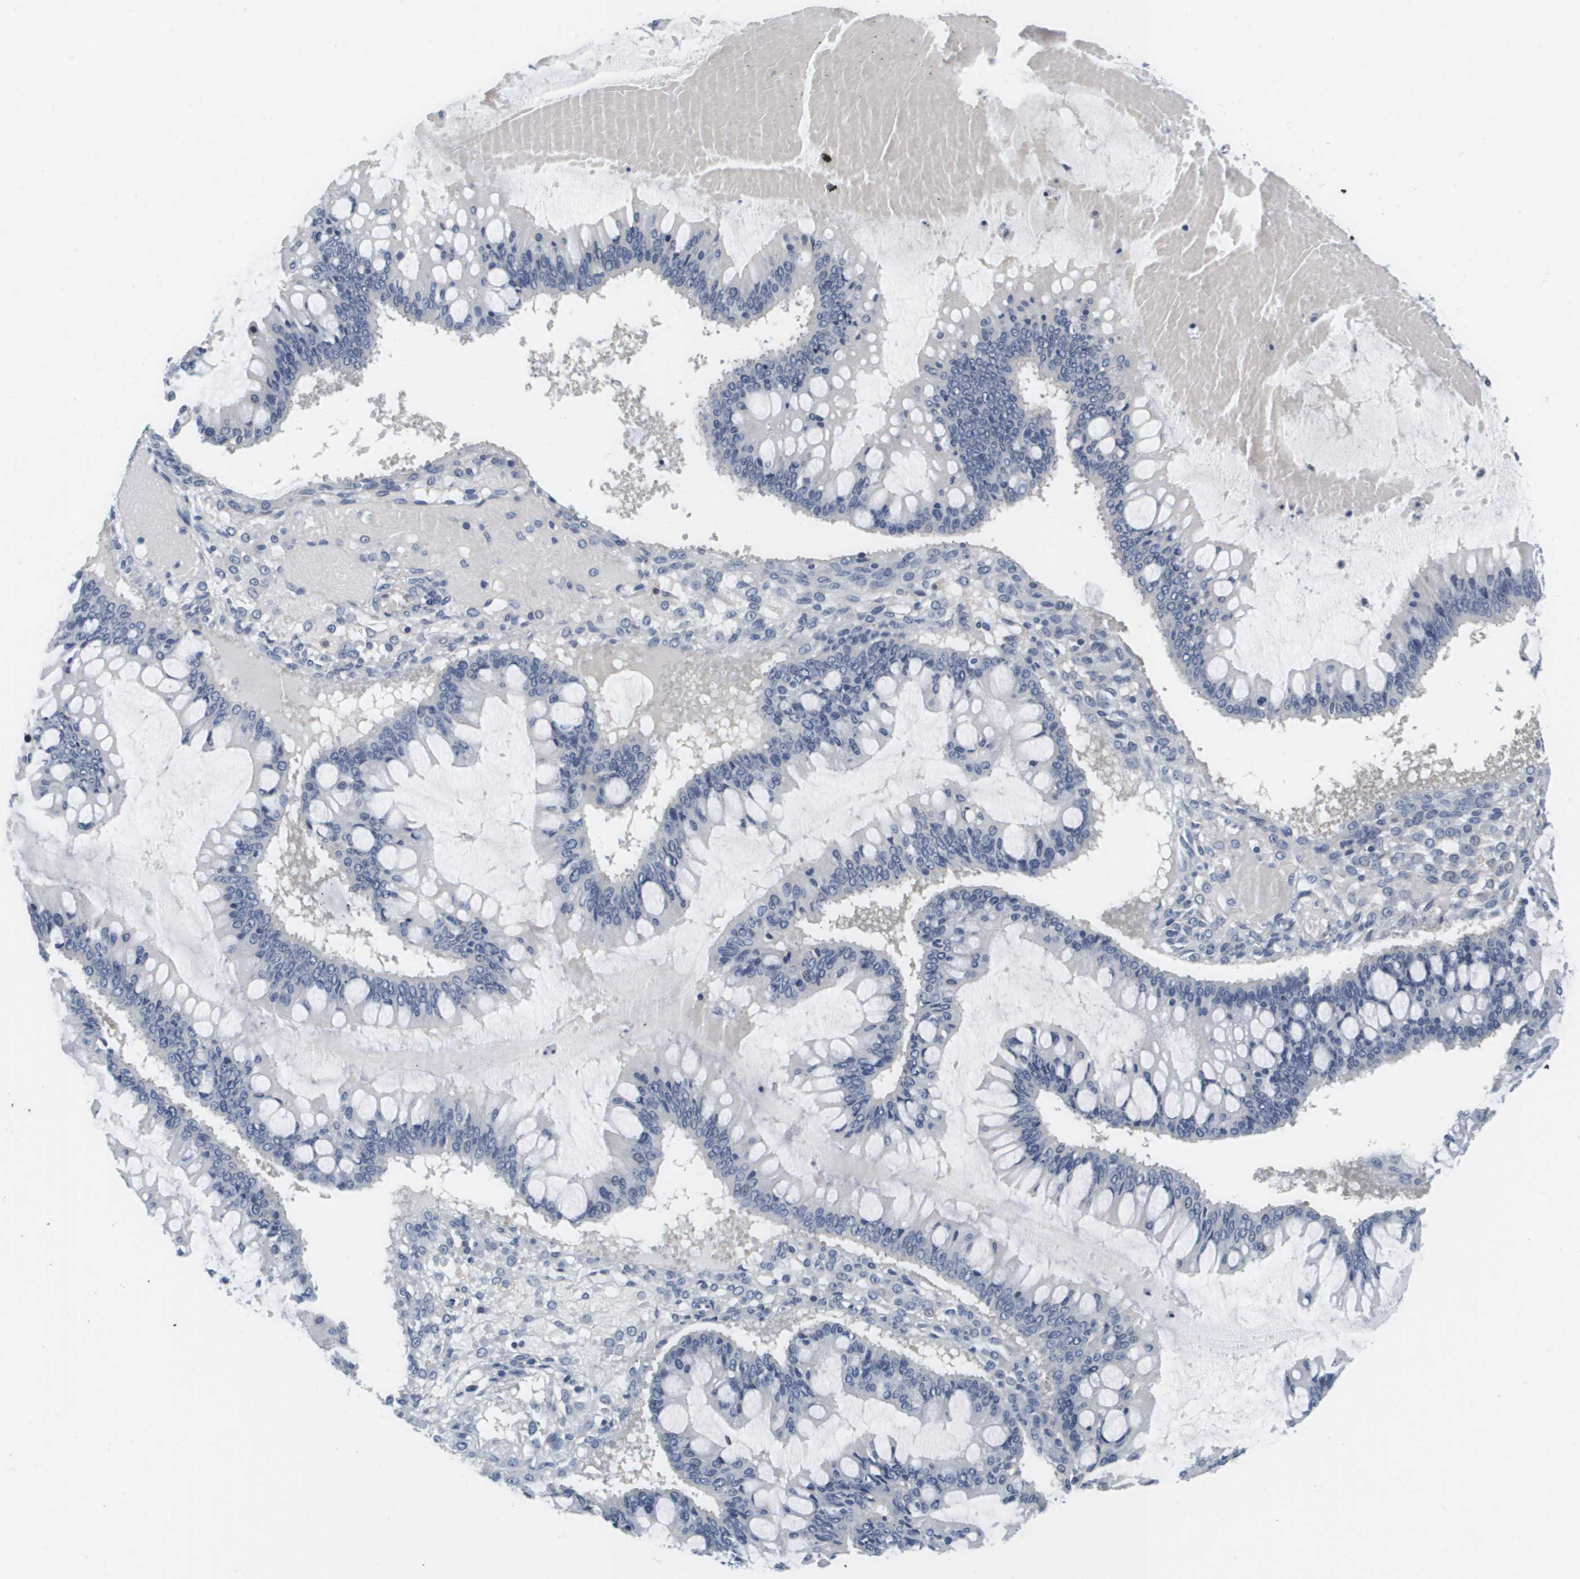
{"staining": {"intensity": "negative", "quantity": "none", "location": "none"}, "tissue": "ovarian cancer", "cell_type": "Tumor cells", "image_type": "cancer", "snomed": [{"axis": "morphology", "description": "Cystadenocarcinoma, mucinous, NOS"}, {"axis": "topography", "description": "Ovary"}], "caption": "Ovarian cancer was stained to show a protein in brown. There is no significant staining in tumor cells.", "gene": "KCNJ5", "patient": {"sex": "female", "age": 73}}